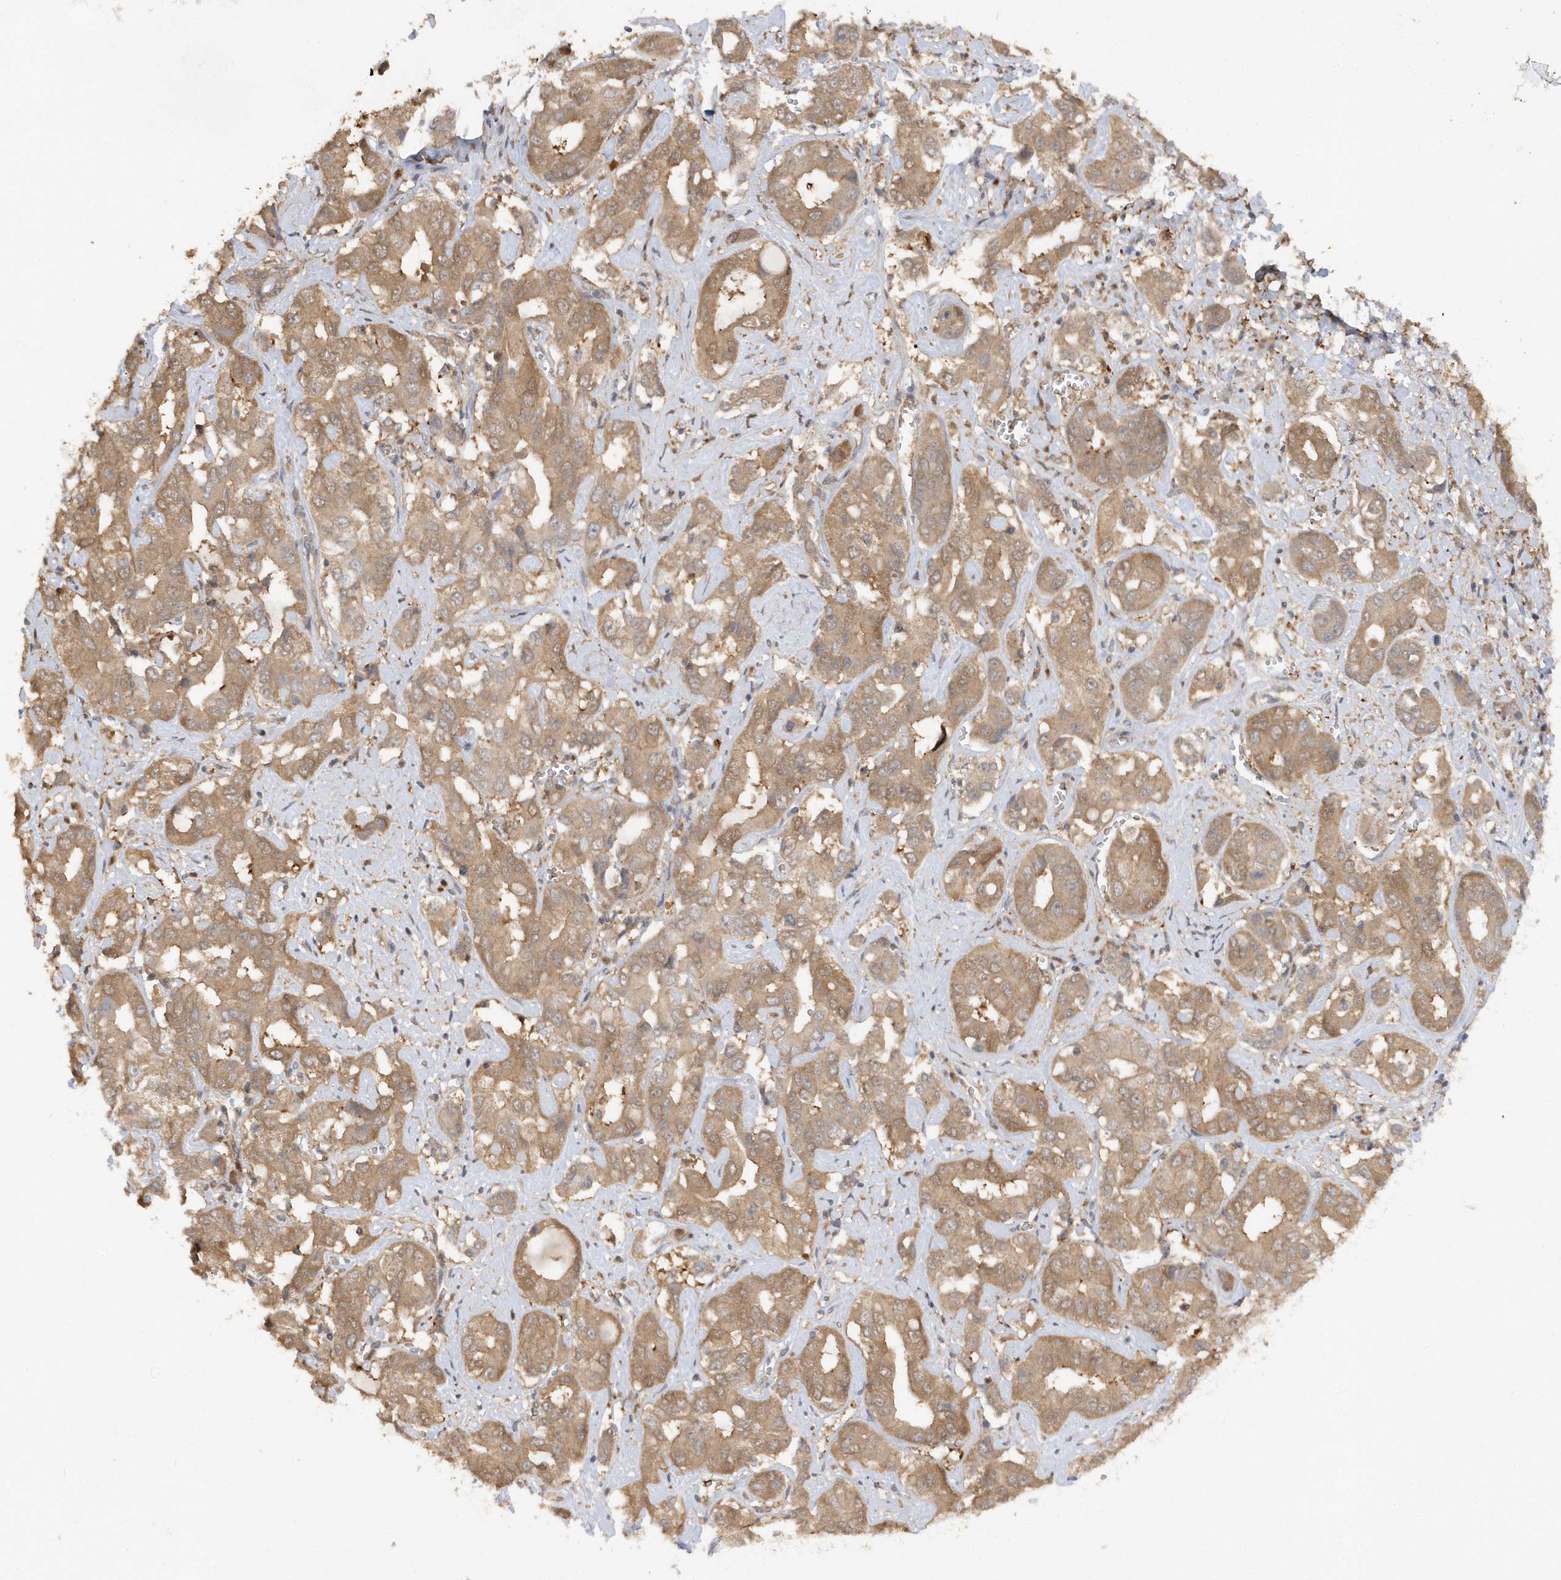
{"staining": {"intensity": "moderate", "quantity": ">75%", "location": "cytoplasmic/membranous"}, "tissue": "liver cancer", "cell_type": "Tumor cells", "image_type": "cancer", "snomed": [{"axis": "morphology", "description": "Cholangiocarcinoma"}, {"axis": "topography", "description": "Liver"}], "caption": "About >75% of tumor cells in human liver cancer (cholangiocarcinoma) show moderate cytoplasmic/membranous protein positivity as visualized by brown immunohistochemical staining.", "gene": "RPE", "patient": {"sex": "female", "age": 52}}